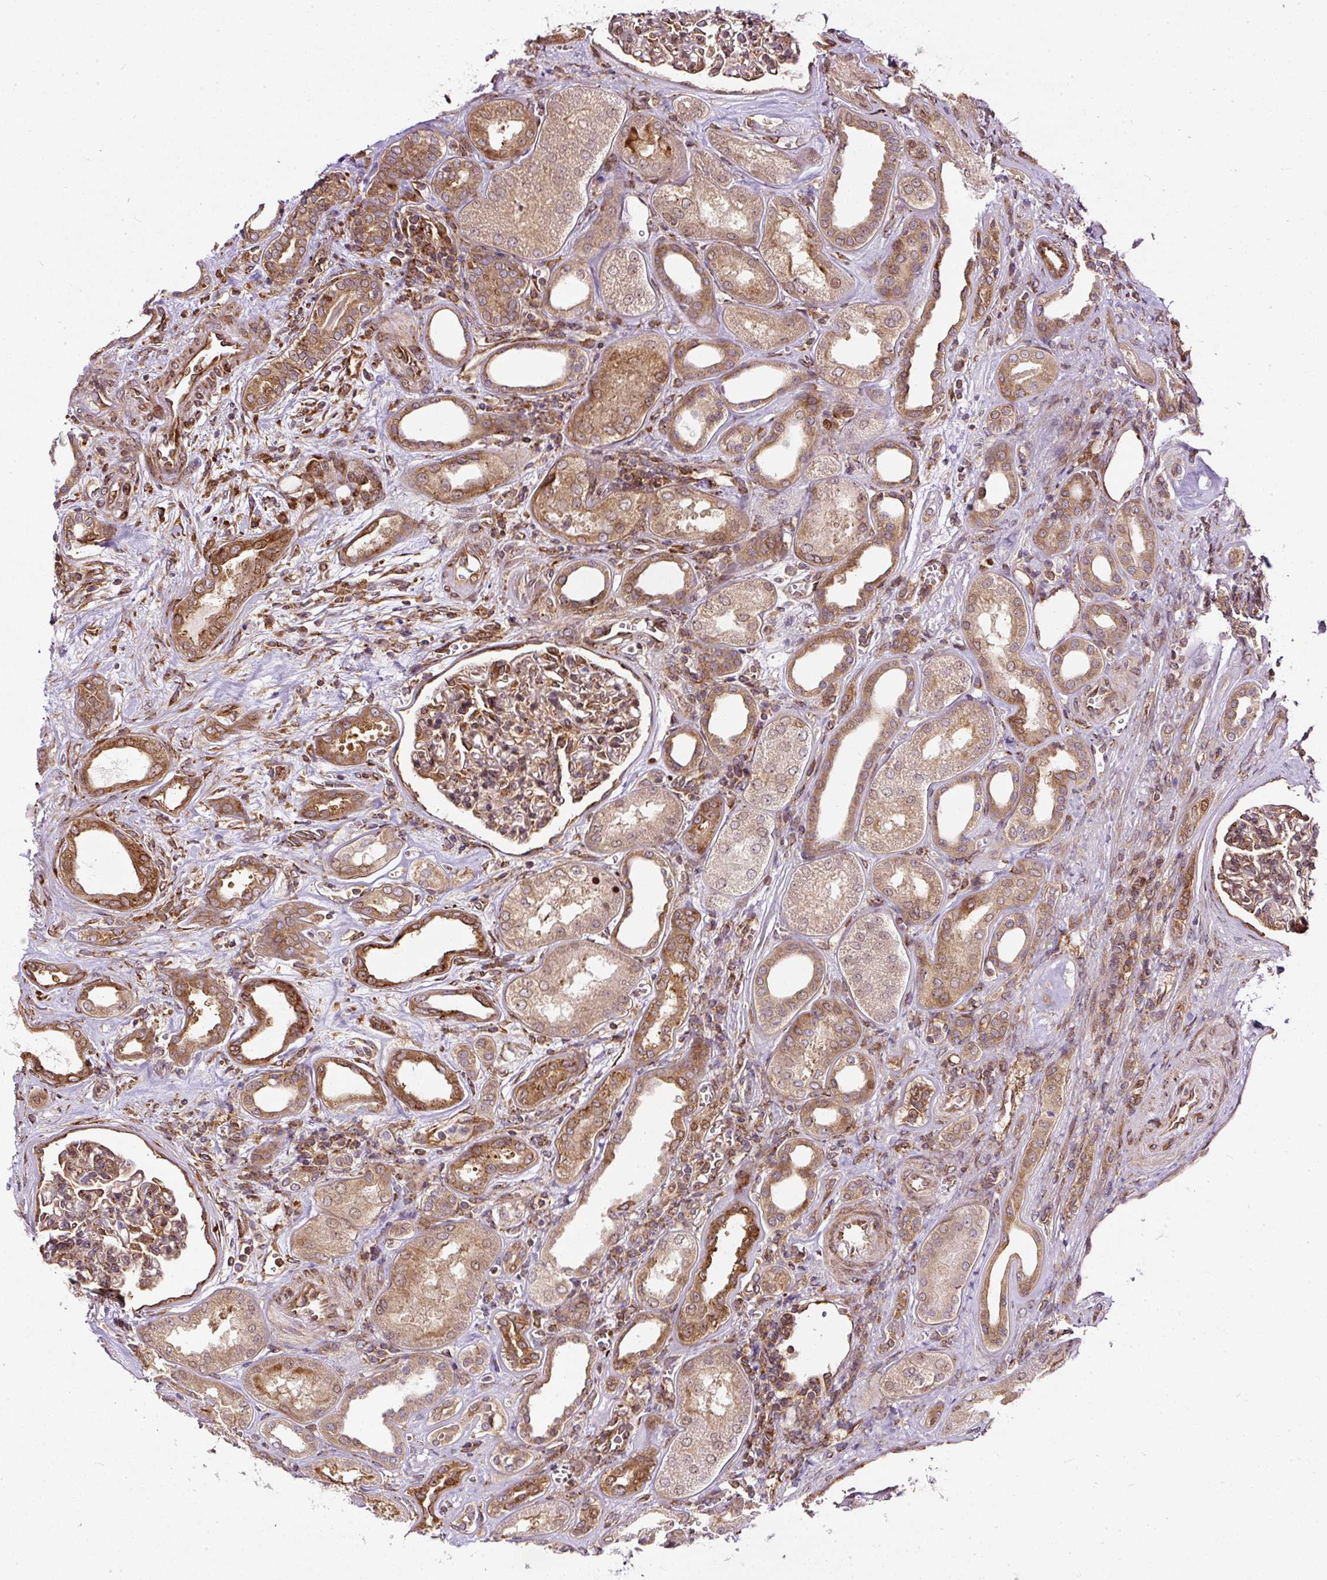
{"staining": {"intensity": "moderate", "quantity": ">75%", "location": "cytoplasmic/membranous"}, "tissue": "kidney", "cell_type": "Cells in glomeruli", "image_type": "normal", "snomed": [{"axis": "morphology", "description": "Normal tissue, NOS"}, {"axis": "morphology", "description": "Adenocarcinoma, NOS"}, {"axis": "topography", "description": "Kidney"}], "caption": "Cells in glomeruli demonstrate moderate cytoplasmic/membranous staining in approximately >75% of cells in benign kidney. (Brightfield microscopy of DAB IHC at high magnification).", "gene": "KDM4E", "patient": {"sex": "female", "age": 68}}